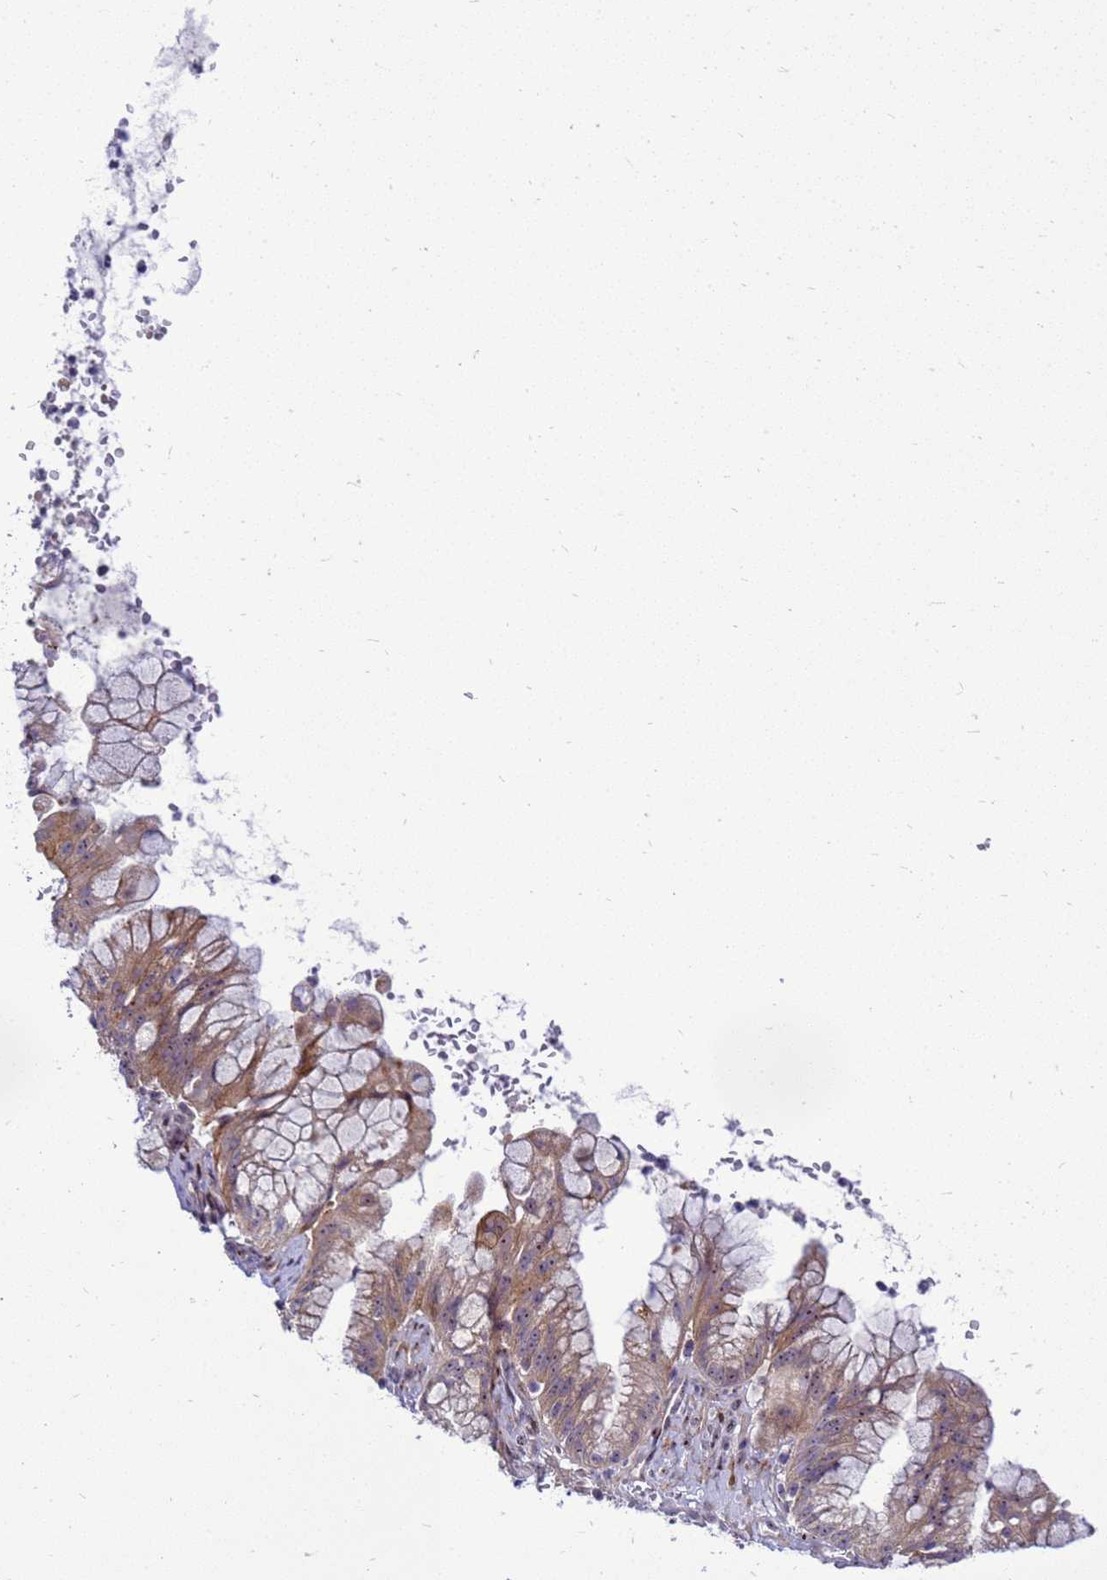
{"staining": {"intensity": "moderate", "quantity": ">75%", "location": "cytoplasmic/membranous,nuclear"}, "tissue": "ovarian cancer", "cell_type": "Tumor cells", "image_type": "cancer", "snomed": [{"axis": "morphology", "description": "Cystadenocarcinoma, mucinous, NOS"}, {"axis": "topography", "description": "Ovary"}], "caption": "Mucinous cystadenocarcinoma (ovarian) stained for a protein (brown) shows moderate cytoplasmic/membranous and nuclear positive expression in approximately >75% of tumor cells.", "gene": "RSPO1", "patient": {"sex": "female", "age": 70}}